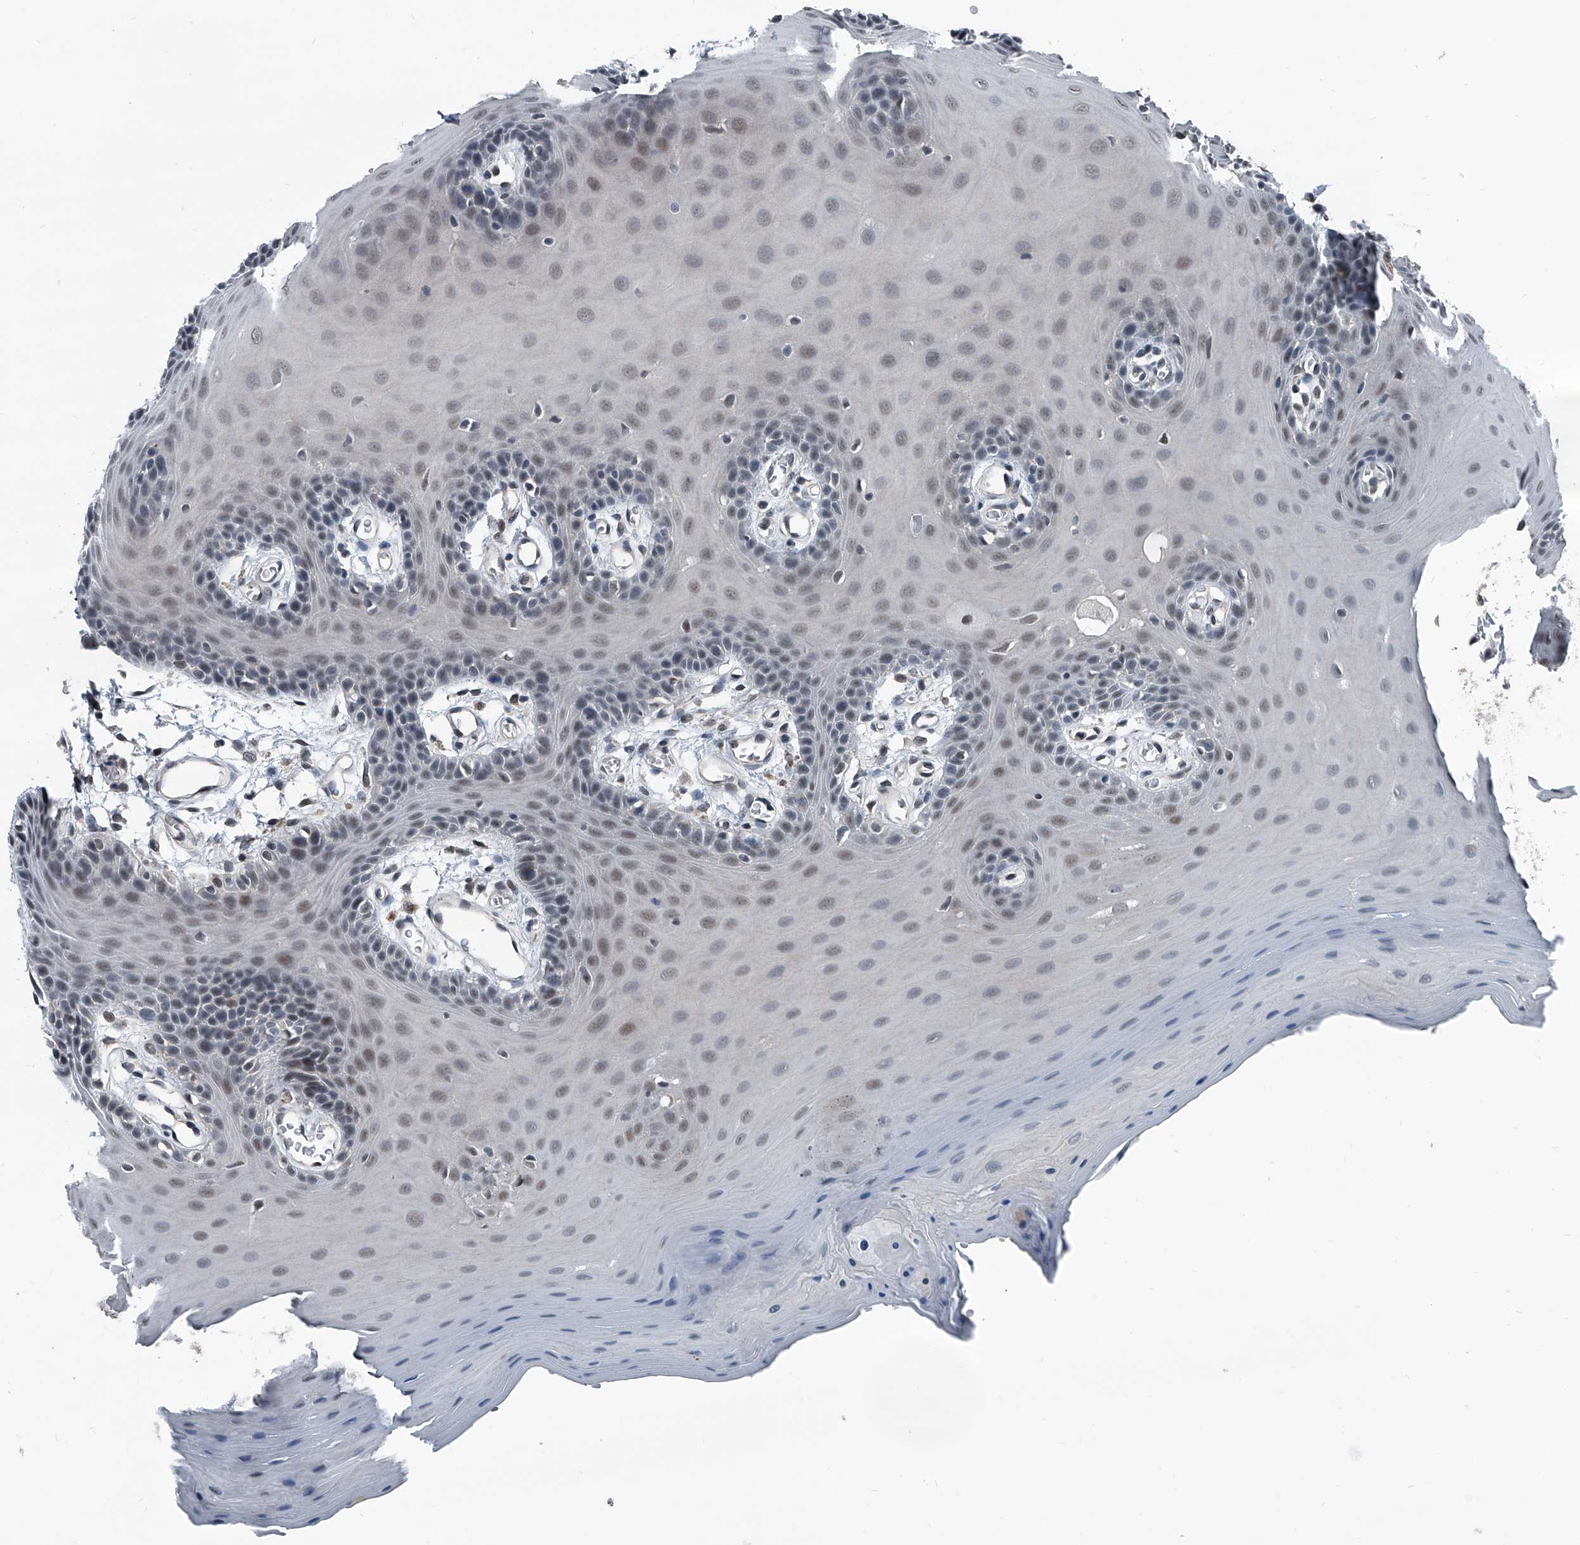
{"staining": {"intensity": "weak", "quantity": "<25%", "location": "nuclear"}, "tissue": "oral mucosa", "cell_type": "Squamous epithelial cells", "image_type": "normal", "snomed": [{"axis": "morphology", "description": "Normal tissue, NOS"}, {"axis": "morphology", "description": "Squamous cell carcinoma, NOS"}, {"axis": "topography", "description": "Skeletal muscle"}, {"axis": "topography", "description": "Oral tissue"}, {"axis": "topography", "description": "Salivary gland"}, {"axis": "topography", "description": "Head-Neck"}], "caption": "Squamous epithelial cells show no significant protein expression in normal oral mucosa. (IHC, brightfield microscopy, high magnification).", "gene": "MEN1", "patient": {"sex": "male", "age": 54}}